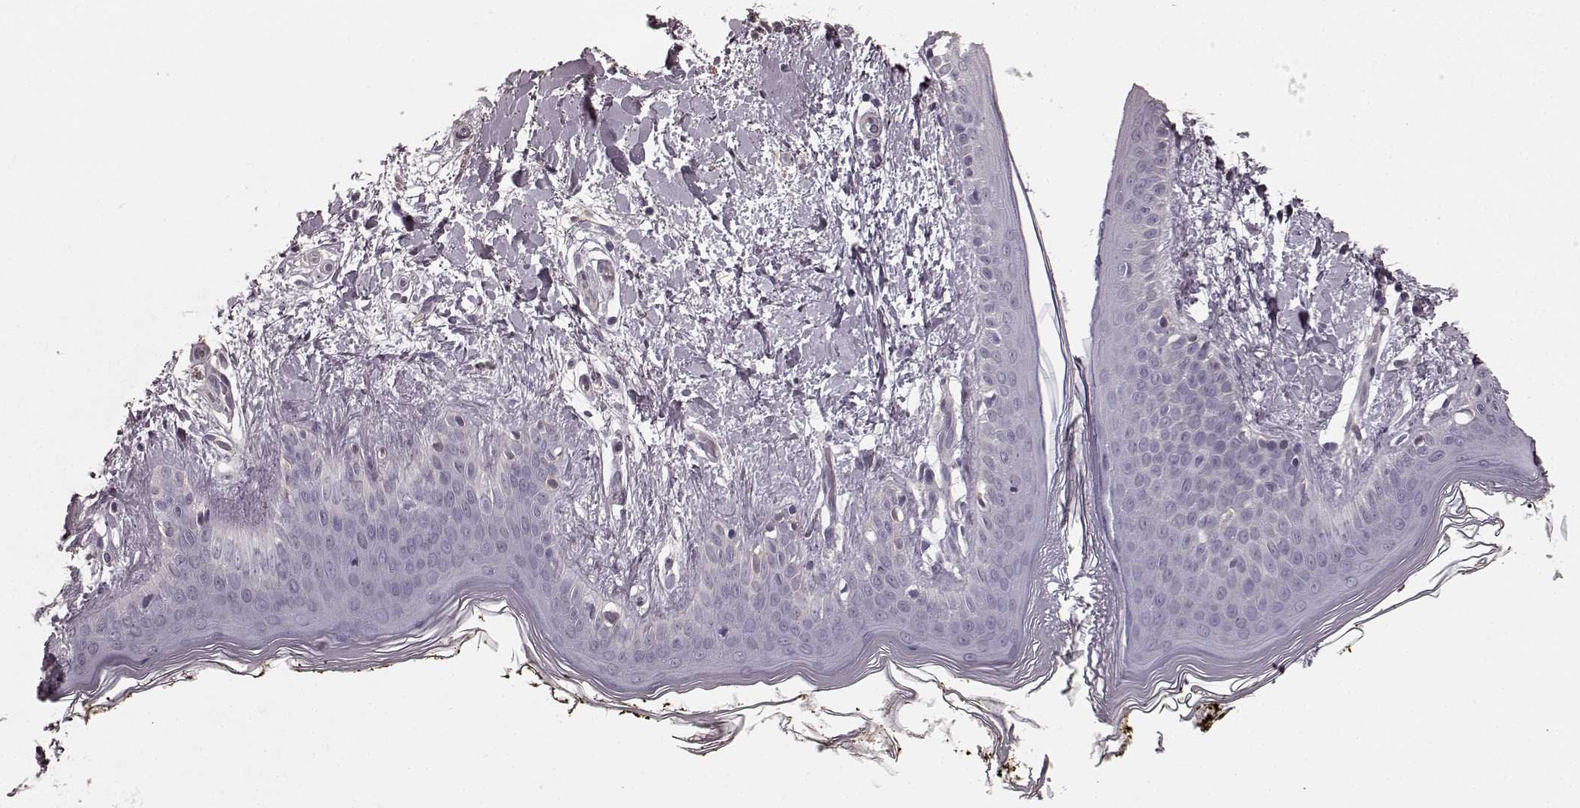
{"staining": {"intensity": "negative", "quantity": "none", "location": "none"}, "tissue": "skin", "cell_type": "Fibroblasts", "image_type": "normal", "snomed": [{"axis": "morphology", "description": "Normal tissue, NOS"}, {"axis": "topography", "description": "Skin"}], "caption": "This photomicrograph is of normal skin stained with IHC to label a protein in brown with the nuclei are counter-stained blue. There is no positivity in fibroblasts.", "gene": "PRKCE", "patient": {"sex": "female", "age": 34}}